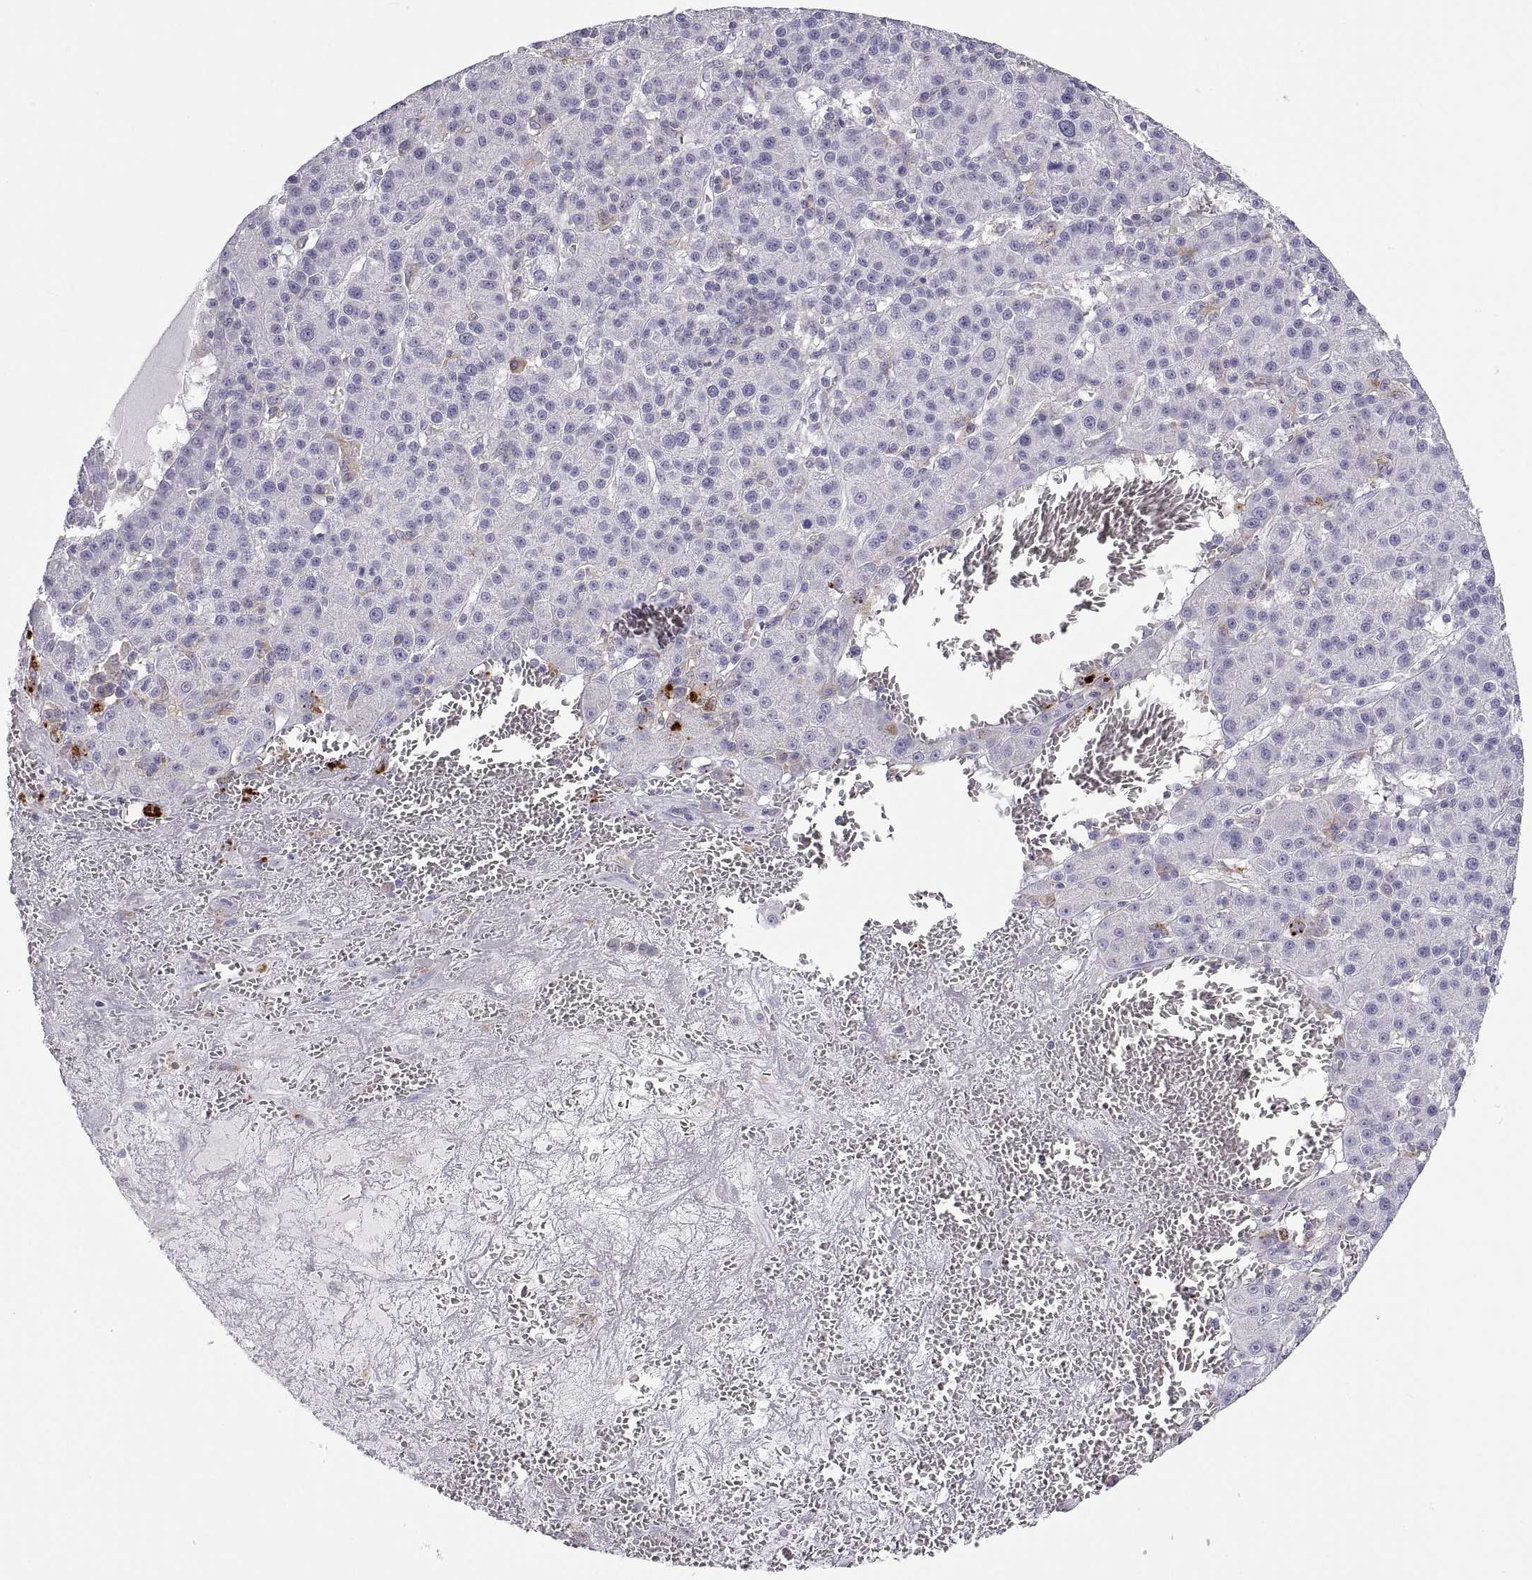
{"staining": {"intensity": "negative", "quantity": "none", "location": "none"}, "tissue": "liver cancer", "cell_type": "Tumor cells", "image_type": "cancer", "snomed": [{"axis": "morphology", "description": "Carcinoma, Hepatocellular, NOS"}, {"axis": "topography", "description": "Liver"}], "caption": "An image of human liver hepatocellular carcinoma is negative for staining in tumor cells.", "gene": "RGS19", "patient": {"sex": "female", "age": 60}}